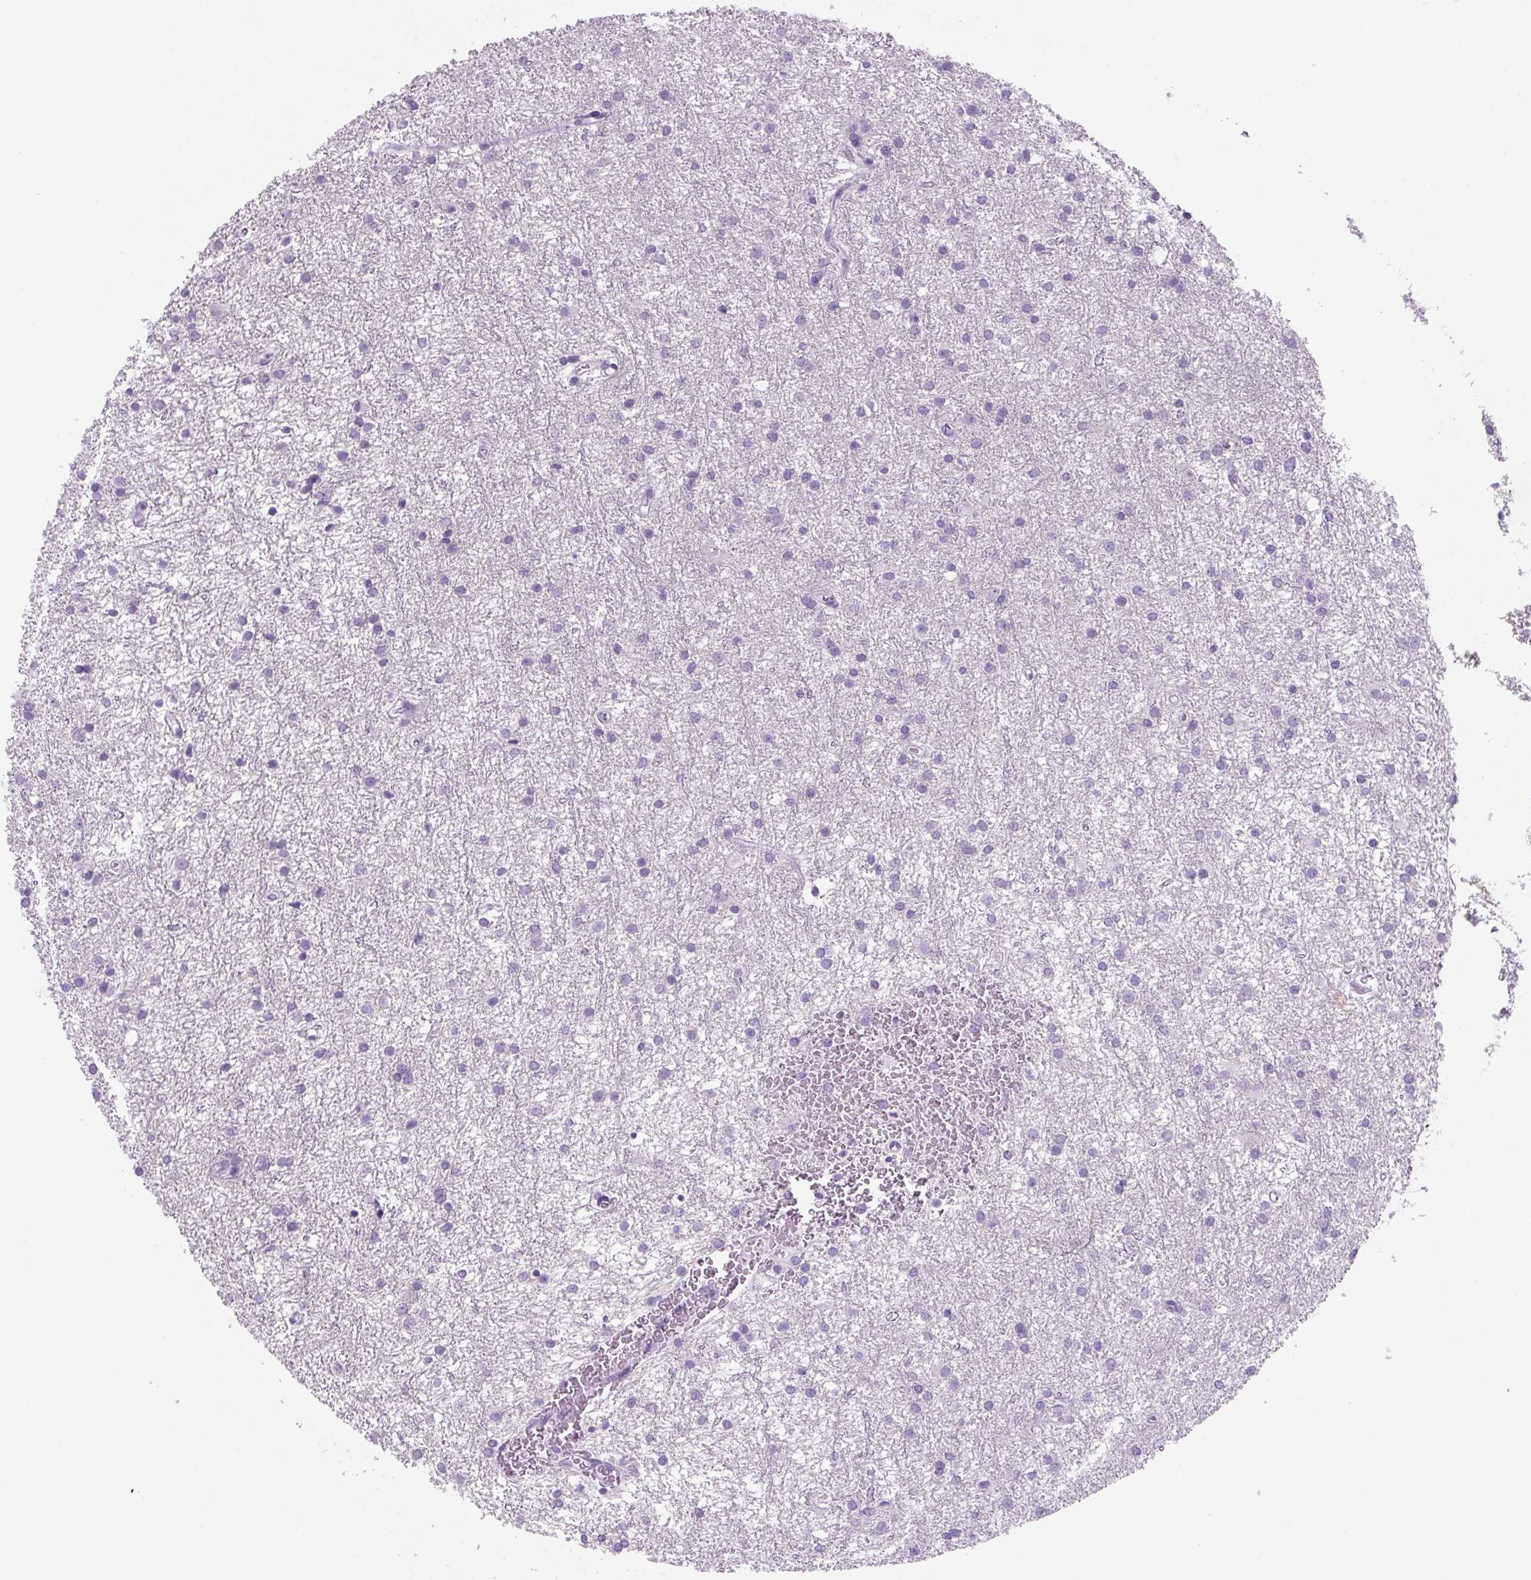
{"staining": {"intensity": "negative", "quantity": "none", "location": "none"}, "tissue": "glioma", "cell_type": "Tumor cells", "image_type": "cancer", "snomed": [{"axis": "morphology", "description": "Glioma, malignant, High grade"}, {"axis": "topography", "description": "Brain"}], "caption": "High power microscopy micrograph of an IHC photomicrograph of malignant glioma (high-grade), revealing no significant expression in tumor cells.", "gene": "PRRT1", "patient": {"sex": "female", "age": 50}}